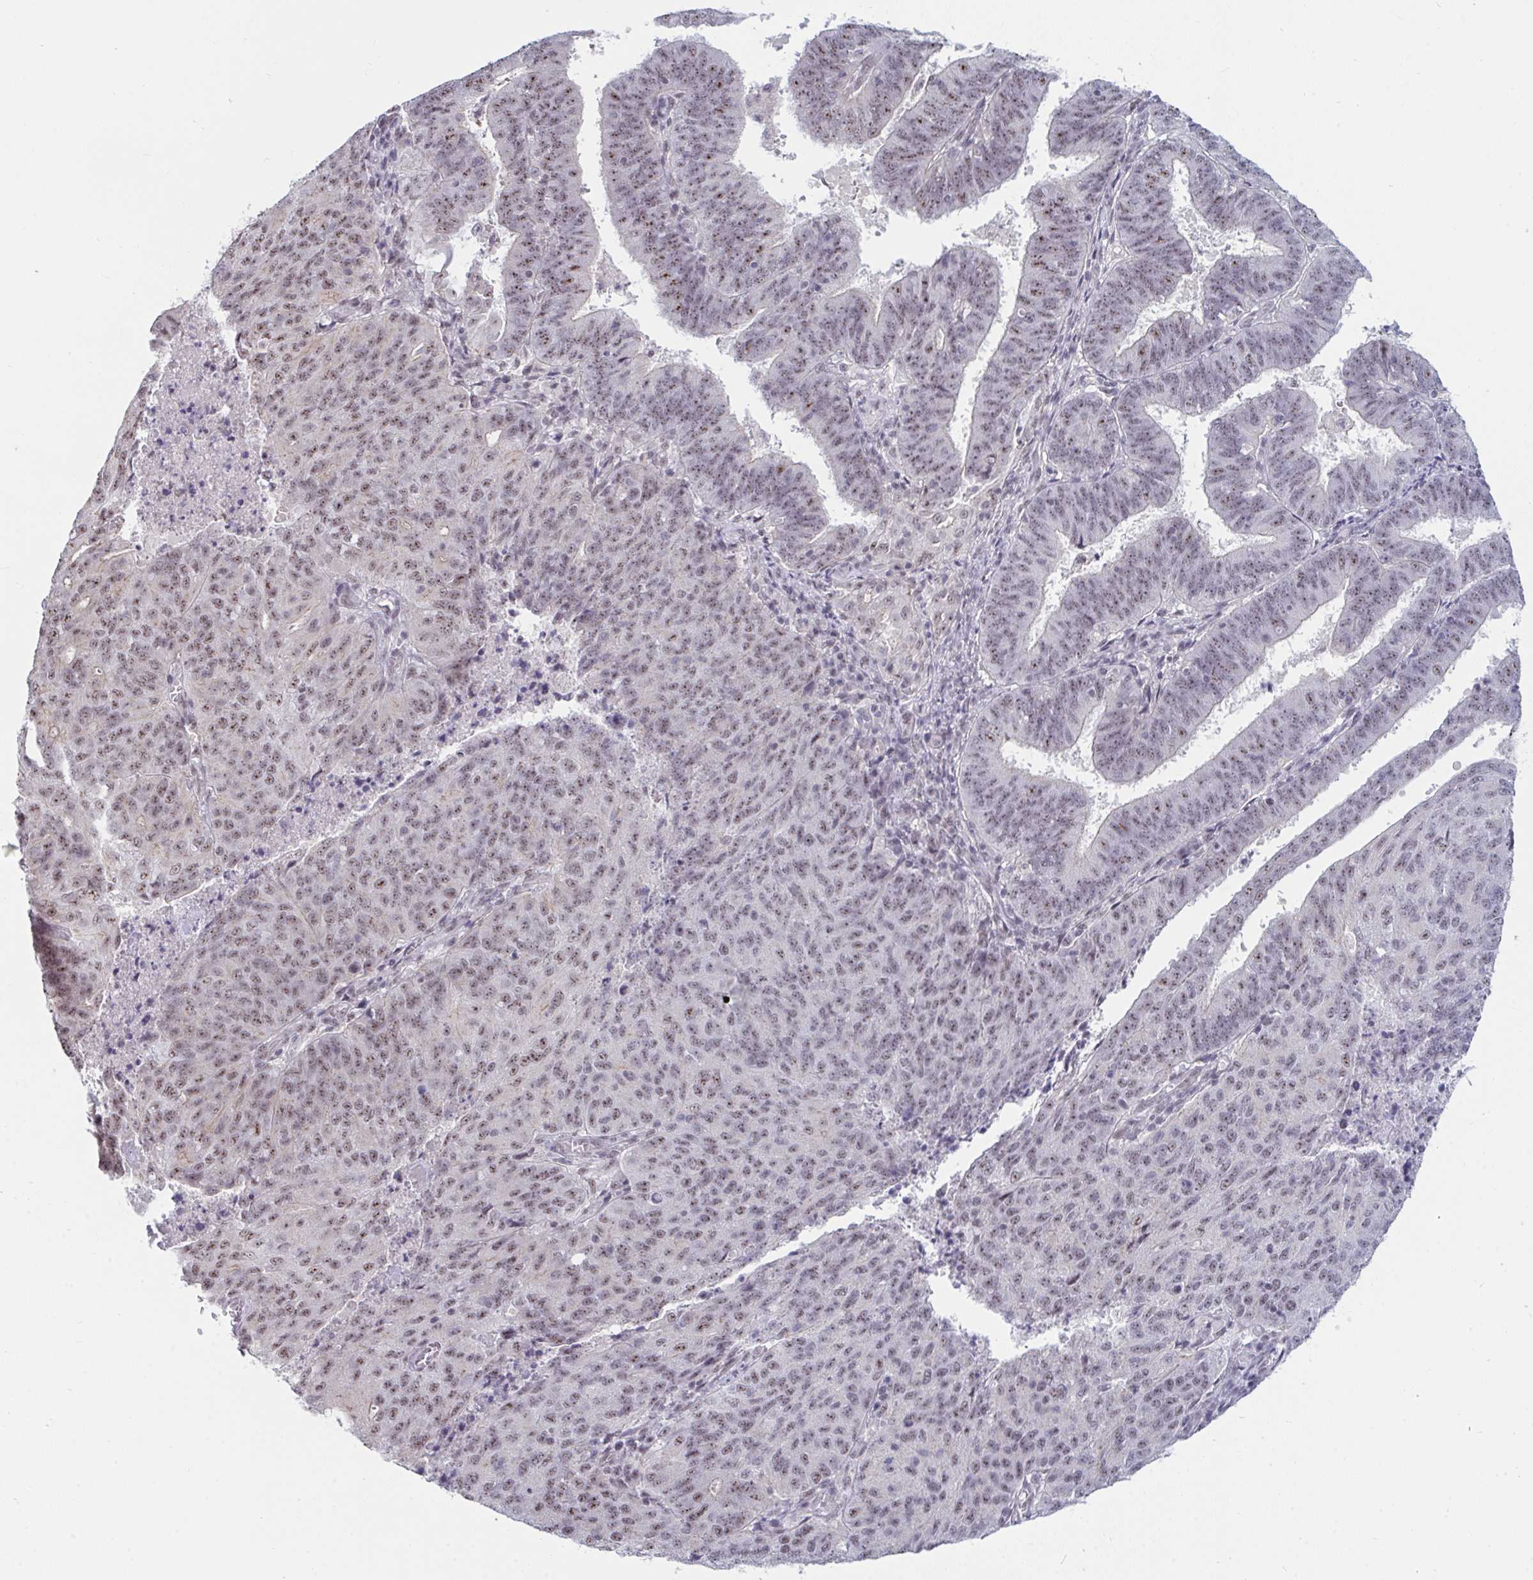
{"staining": {"intensity": "weak", "quantity": ">75%", "location": "nuclear"}, "tissue": "endometrial cancer", "cell_type": "Tumor cells", "image_type": "cancer", "snomed": [{"axis": "morphology", "description": "Adenocarcinoma, NOS"}, {"axis": "topography", "description": "Endometrium"}], "caption": "Immunohistochemical staining of human endometrial cancer shows weak nuclear protein positivity in approximately >75% of tumor cells.", "gene": "PRR14", "patient": {"sex": "female", "age": 82}}